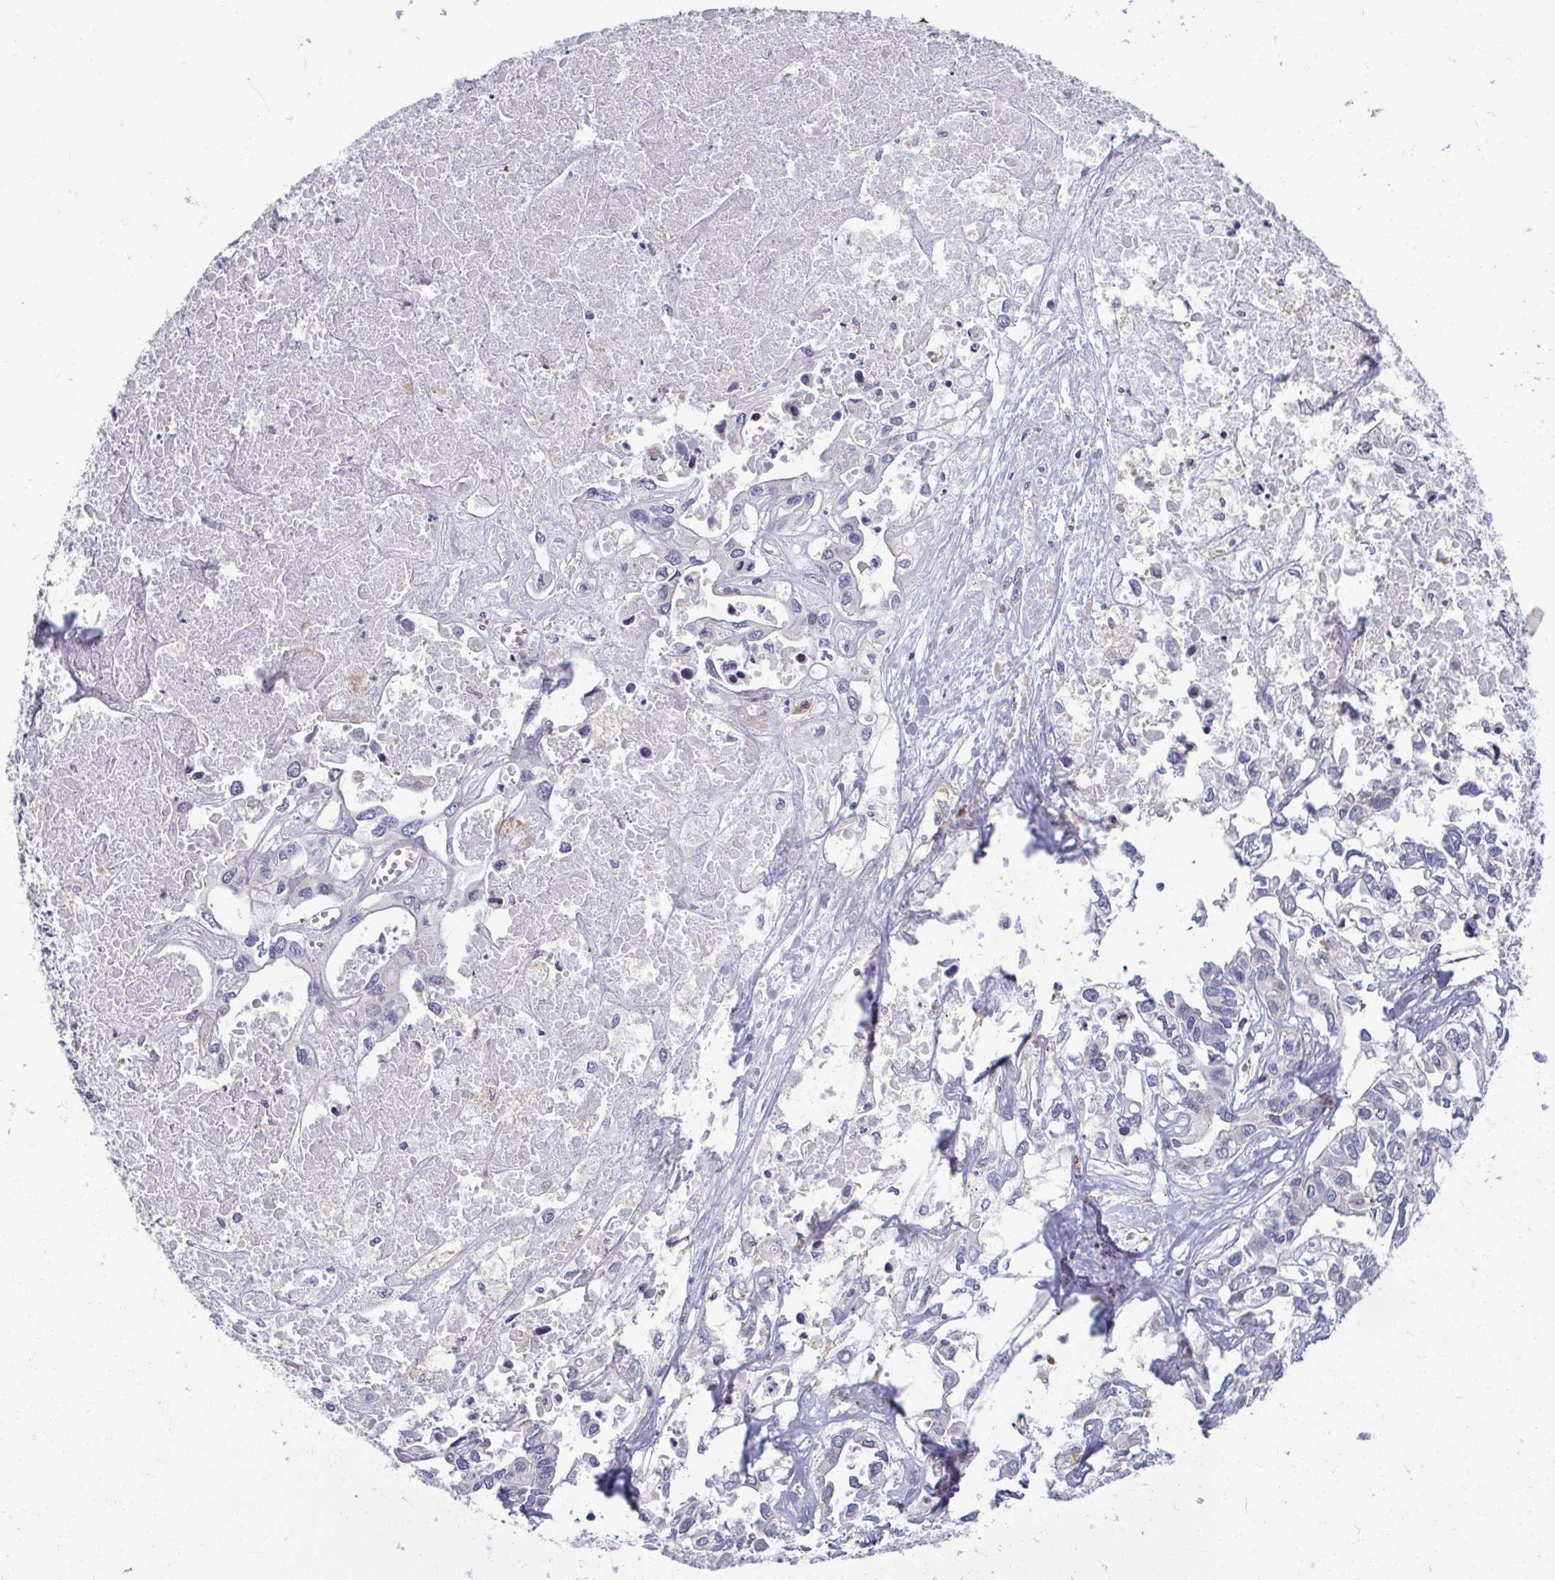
{"staining": {"intensity": "negative", "quantity": "none", "location": "none"}, "tissue": "liver cancer", "cell_type": "Tumor cells", "image_type": "cancer", "snomed": [{"axis": "morphology", "description": "Cholangiocarcinoma"}, {"axis": "topography", "description": "Liver"}], "caption": "Cholangiocarcinoma (liver) stained for a protein using immunohistochemistry (IHC) demonstrates no staining tumor cells.", "gene": "ODF1", "patient": {"sex": "female", "age": 64}}